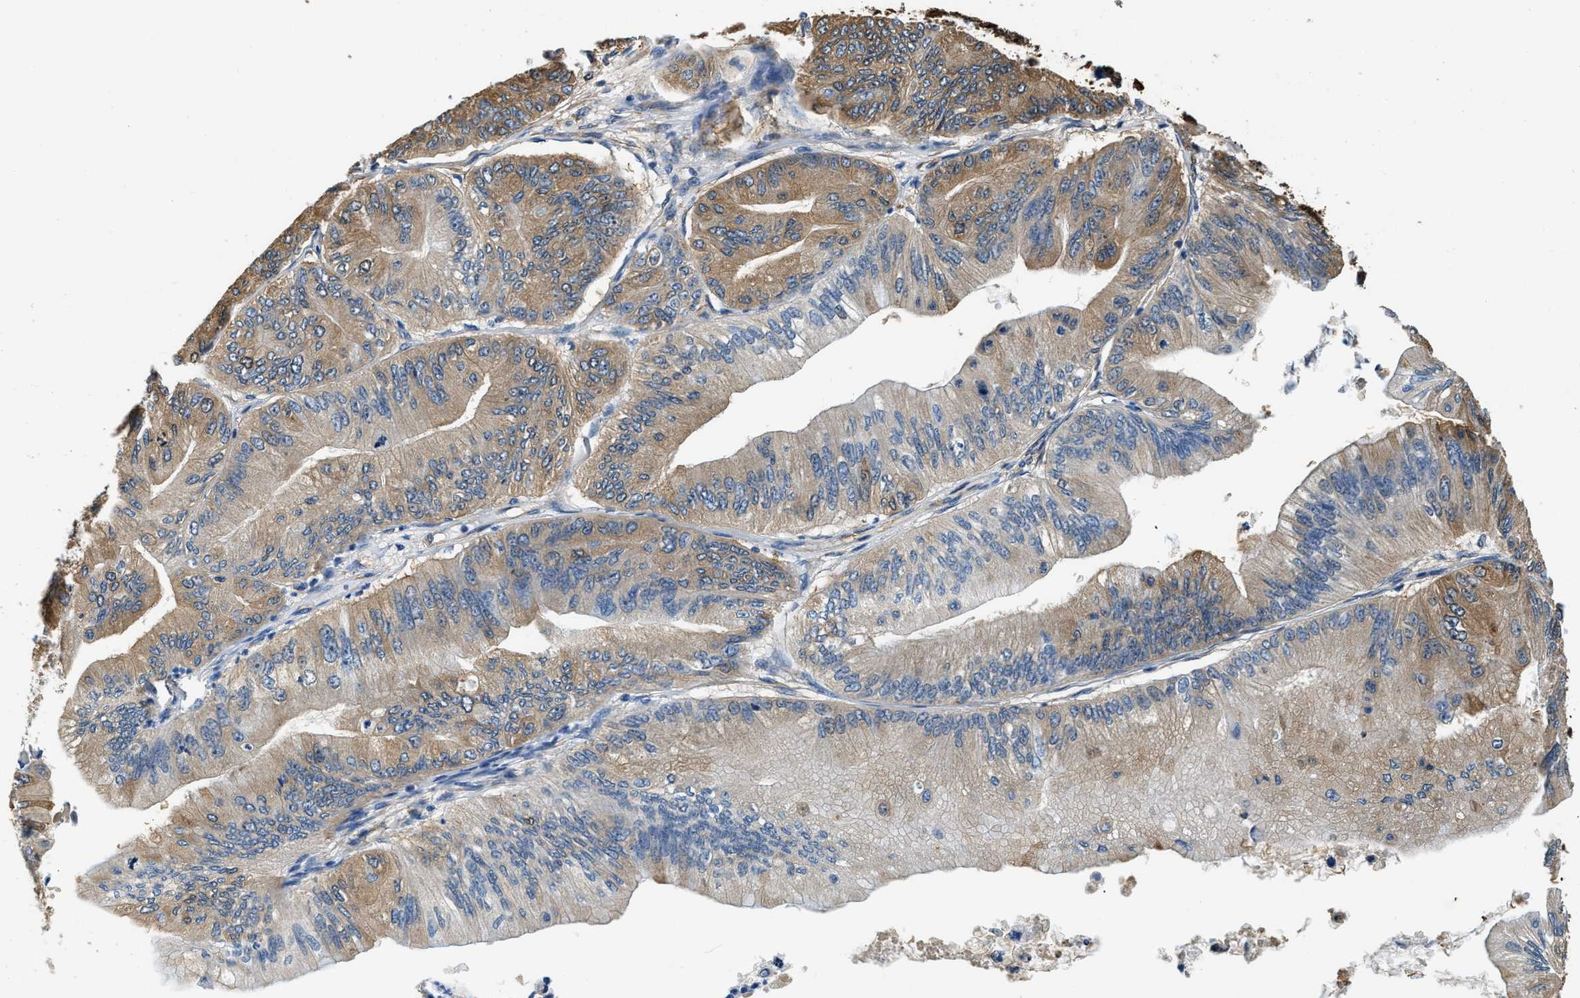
{"staining": {"intensity": "moderate", "quantity": ">75%", "location": "cytoplasmic/membranous"}, "tissue": "ovarian cancer", "cell_type": "Tumor cells", "image_type": "cancer", "snomed": [{"axis": "morphology", "description": "Cystadenocarcinoma, mucinous, NOS"}, {"axis": "topography", "description": "Ovary"}], "caption": "High-power microscopy captured an immunohistochemistry (IHC) micrograph of ovarian cancer (mucinous cystadenocarcinoma), revealing moderate cytoplasmic/membranous staining in about >75% of tumor cells.", "gene": "PPP2R1B", "patient": {"sex": "female", "age": 61}}